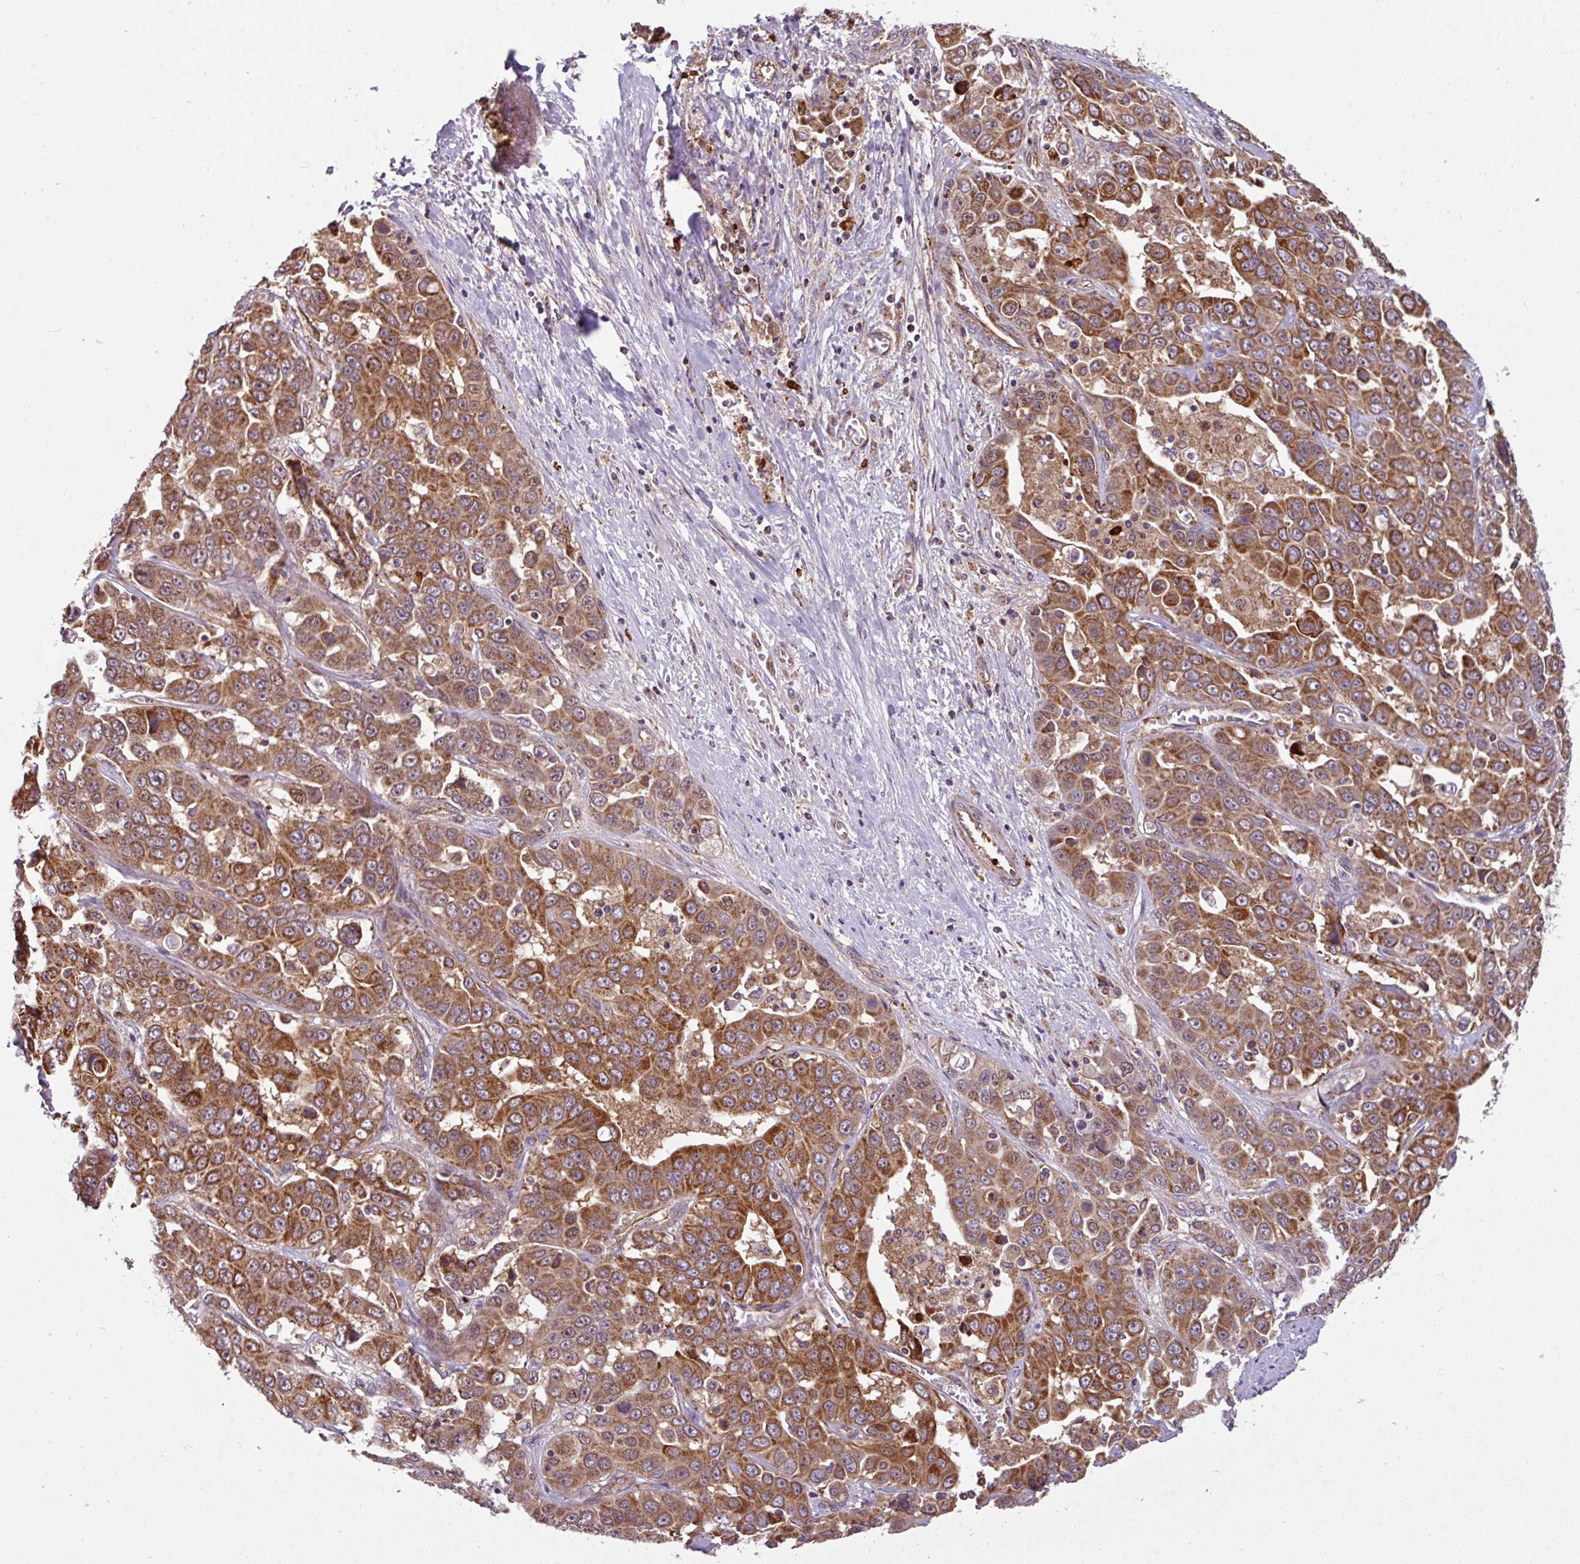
{"staining": {"intensity": "strong", "quantity": ">75%", "location": "cytoplasmic/membranous"}, "tissue": "liver cancer", "cell_type": "Tumor cells", "image_type": "cancer", "snomed": [{"axis": "morphology", "description": "Cholangiocarcinoma"}, {"axis": "topography", "description": "Liver"}], "caption": "Liver cancer was stained to show a protein in brown. There is high levels of strong cytoplasmic/membranous positivity in about >75% of tumor cells. The staining is performed using DAB (3,3'-diaminobenzidine) brown chromogen to label protein expression. The nuclei are counter-stained blue using hematoxylin.", "gene": "PRELID3B", "patient": {"sex": "female", "age": 52}}